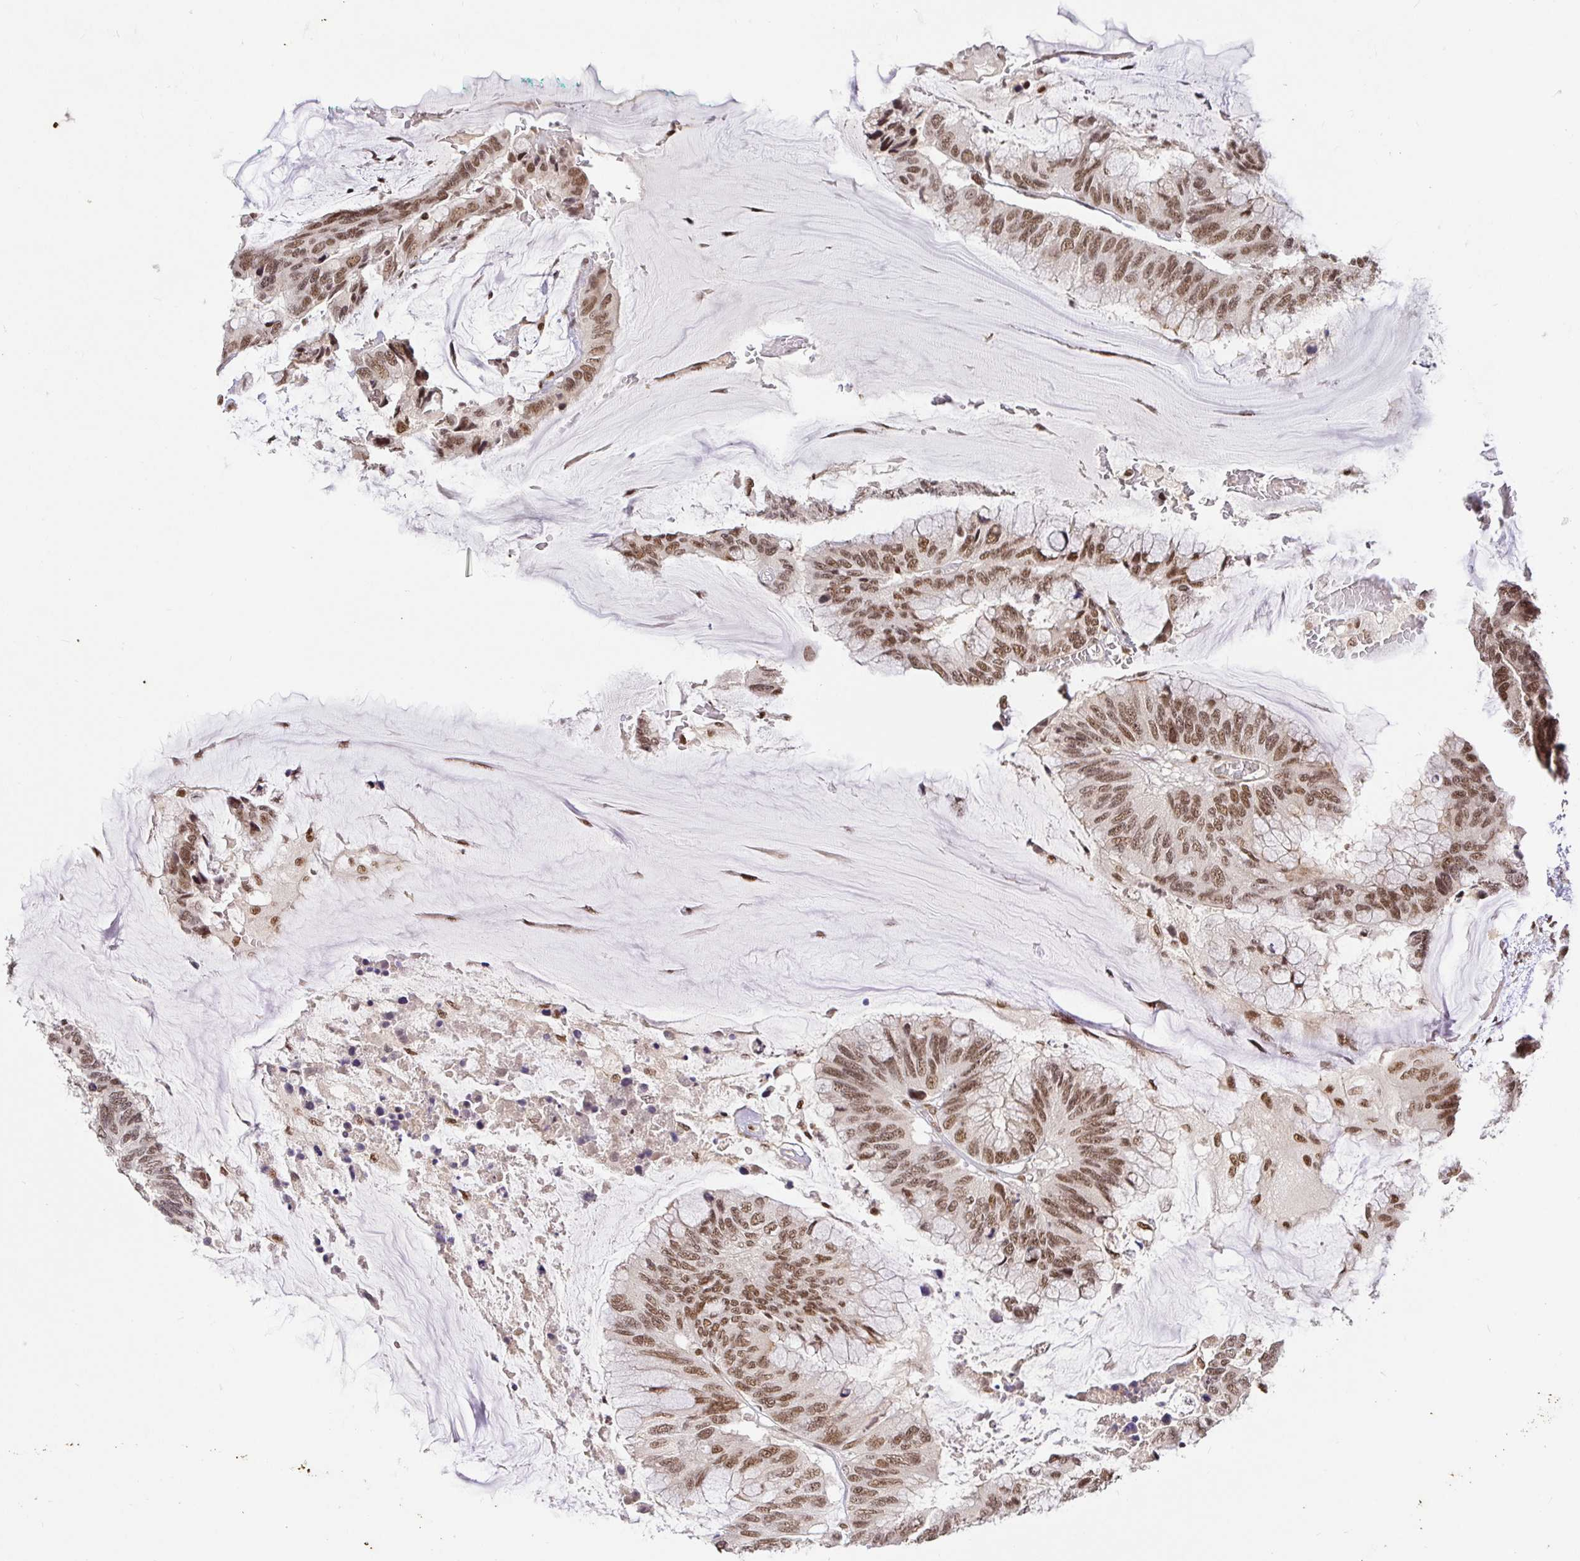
{"staining": {"intensity": "moderate", "quantity": ">75%", "location": "nuclear"}, "tissue": "colorectal cancer", "cell_type": "Tumor cells", "image_type": "cancer", "snomed": [{"axis": "morphology", "description": "Adenocarcinoma, NOS"}, {"axis": "topography", "description": "Rectum"}], "caption": "Immunohistochemistry (IHC) staining of adenocarcinoma (colorectal), which displays medium levels of moderate nuclear staining in approximately >75% of tumor cells indicating moderate nuclear protein staining. The staining was performed using DAB (3,3'-diaminobenzidine) (brown) for protein detection and nuclei were counterstained in hematoxylin (blue).", "gene": "USF1", "patient": {"sex": "female", "age": 59}}